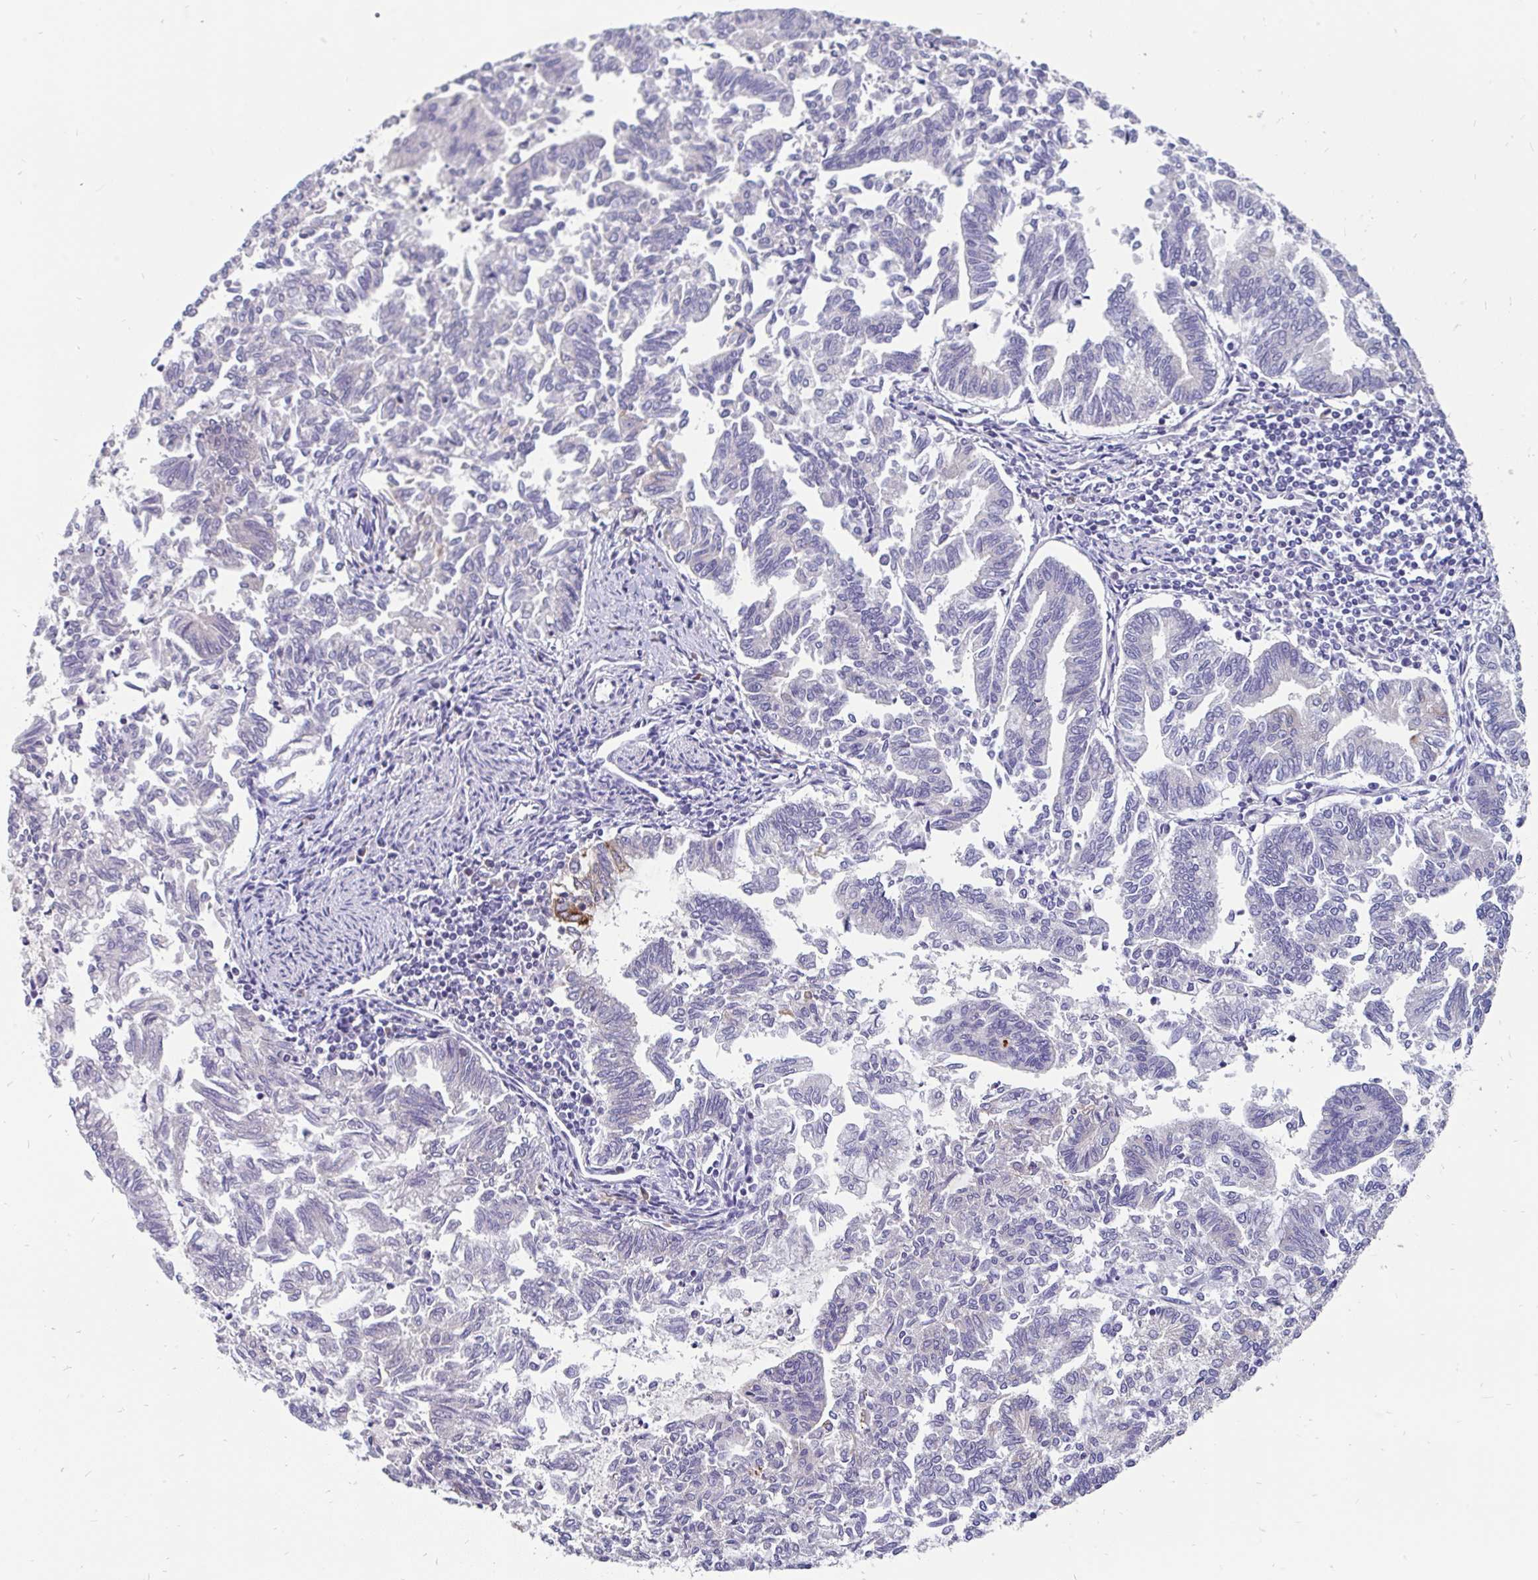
{"staining": {"intensity": "moderate", "quantity": "<25%", "location": "cytoplasmic/membranous"}, "tissue": "endometrial cancer", "cell_type": "Tumor cells", "image_type": "cancer", "snomed": [{"axis": "morphology", "description": "Adenocarcinoma, NOS"}, {"axis": "topography", "description": "Endometrium"}], "caption": "Protein staining of endometrial cancer tissue shows moderate cytoplasmic/membranous staining in about <25% of tumor cells.", "gene": "LRRC26", "patient": {"sex": "female", "age": 79}}